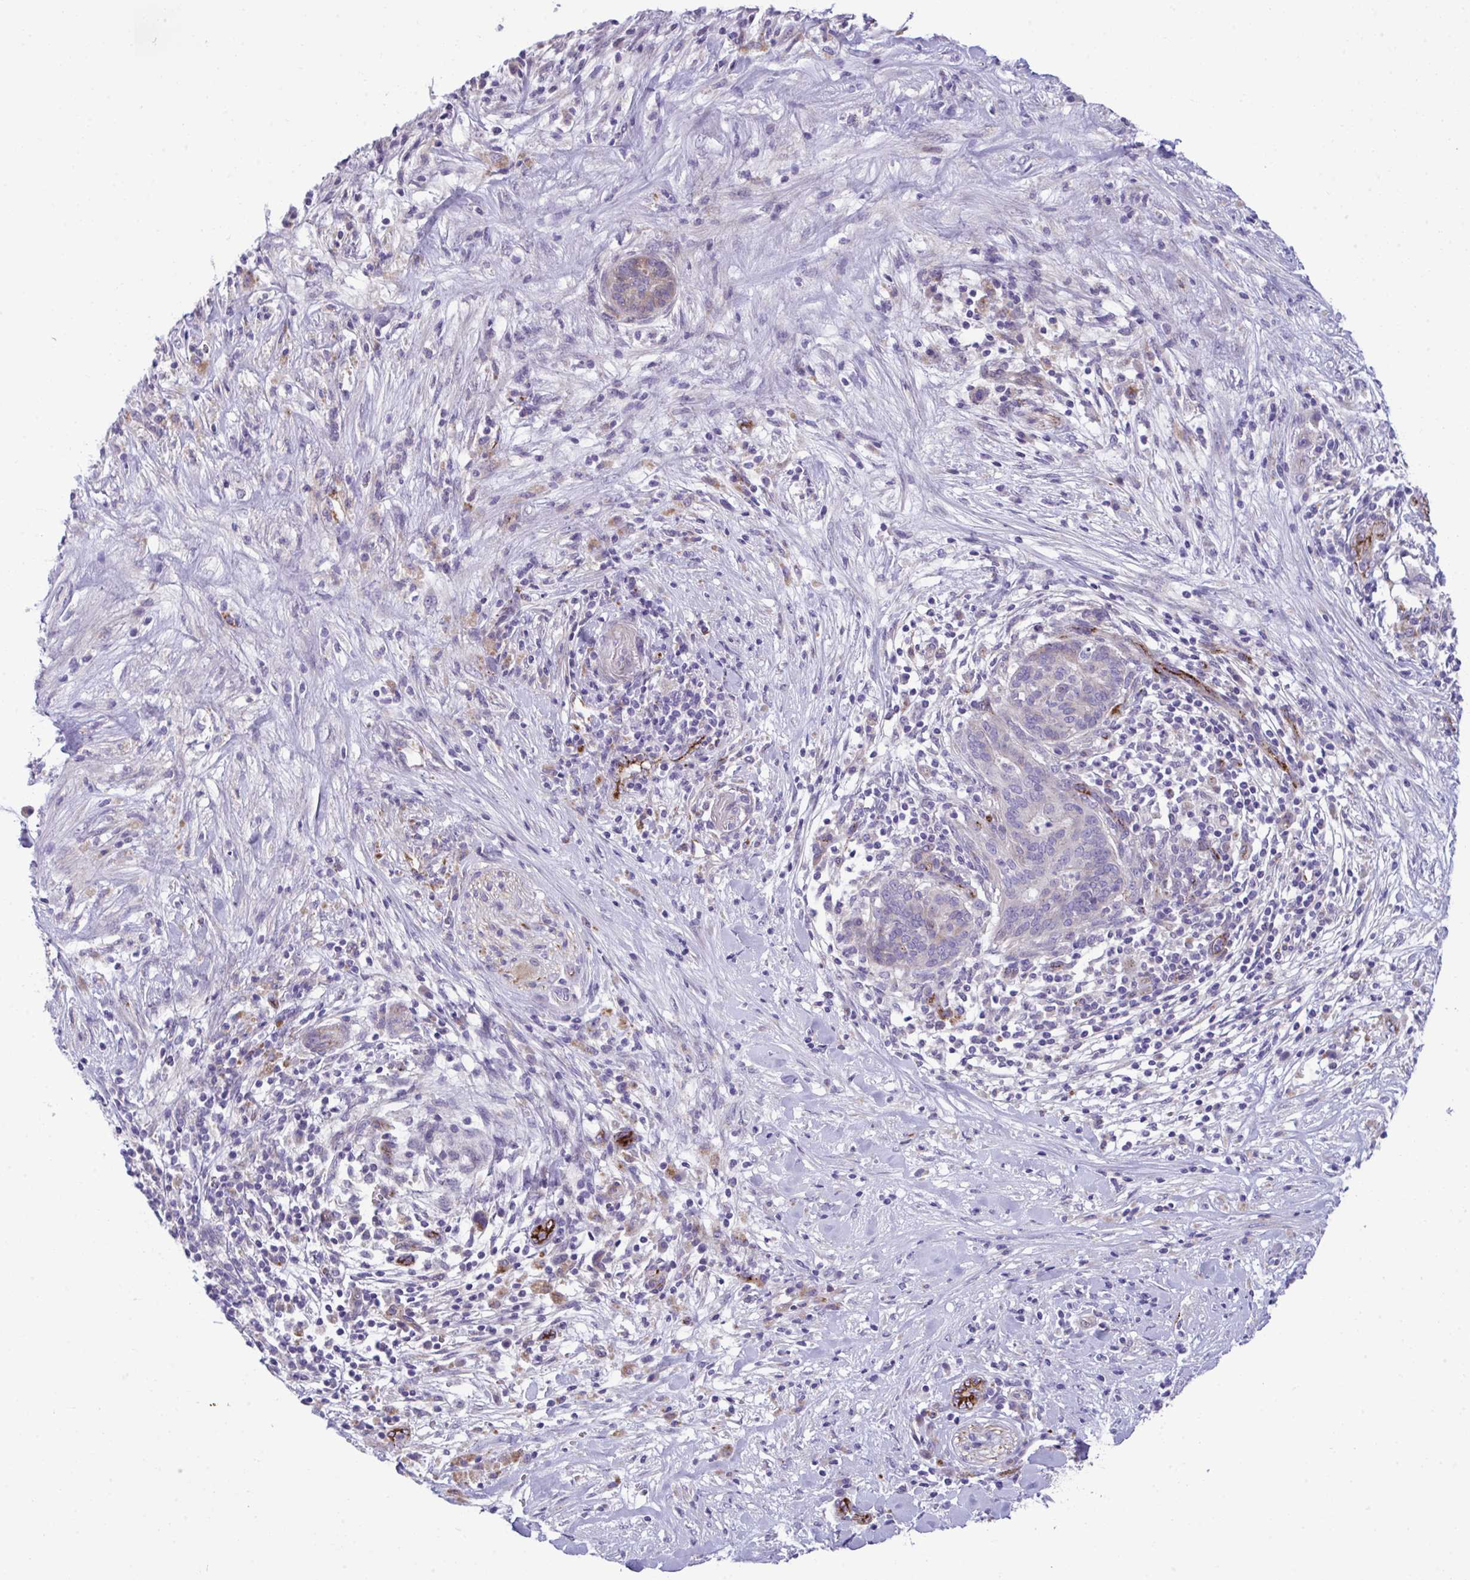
{"staining": {"intensity": "weak", "quantity": "<25%", "location": "cytoplasmic/membranous"}, "tissue": "pancreatic cancer", "cell_type": "Tumor cells", "image_type": "cancer", "snomed": [{"axis": "morphology", "description": "Adenocarcinoma, NOS"}, {"axis": "topography", "description": "Pancreas"}], "caption": "There is no significant positivity in tumor cells of pancreatic adenocarcinoma. The staining was performed using DAB to visualize the protein expression in brown, while the nuclei were stained in blue with hematoxylin (Magnification: 20x).", "gene": "TOR1AIP2", "patient": {"sex": "male", "age": 44}}